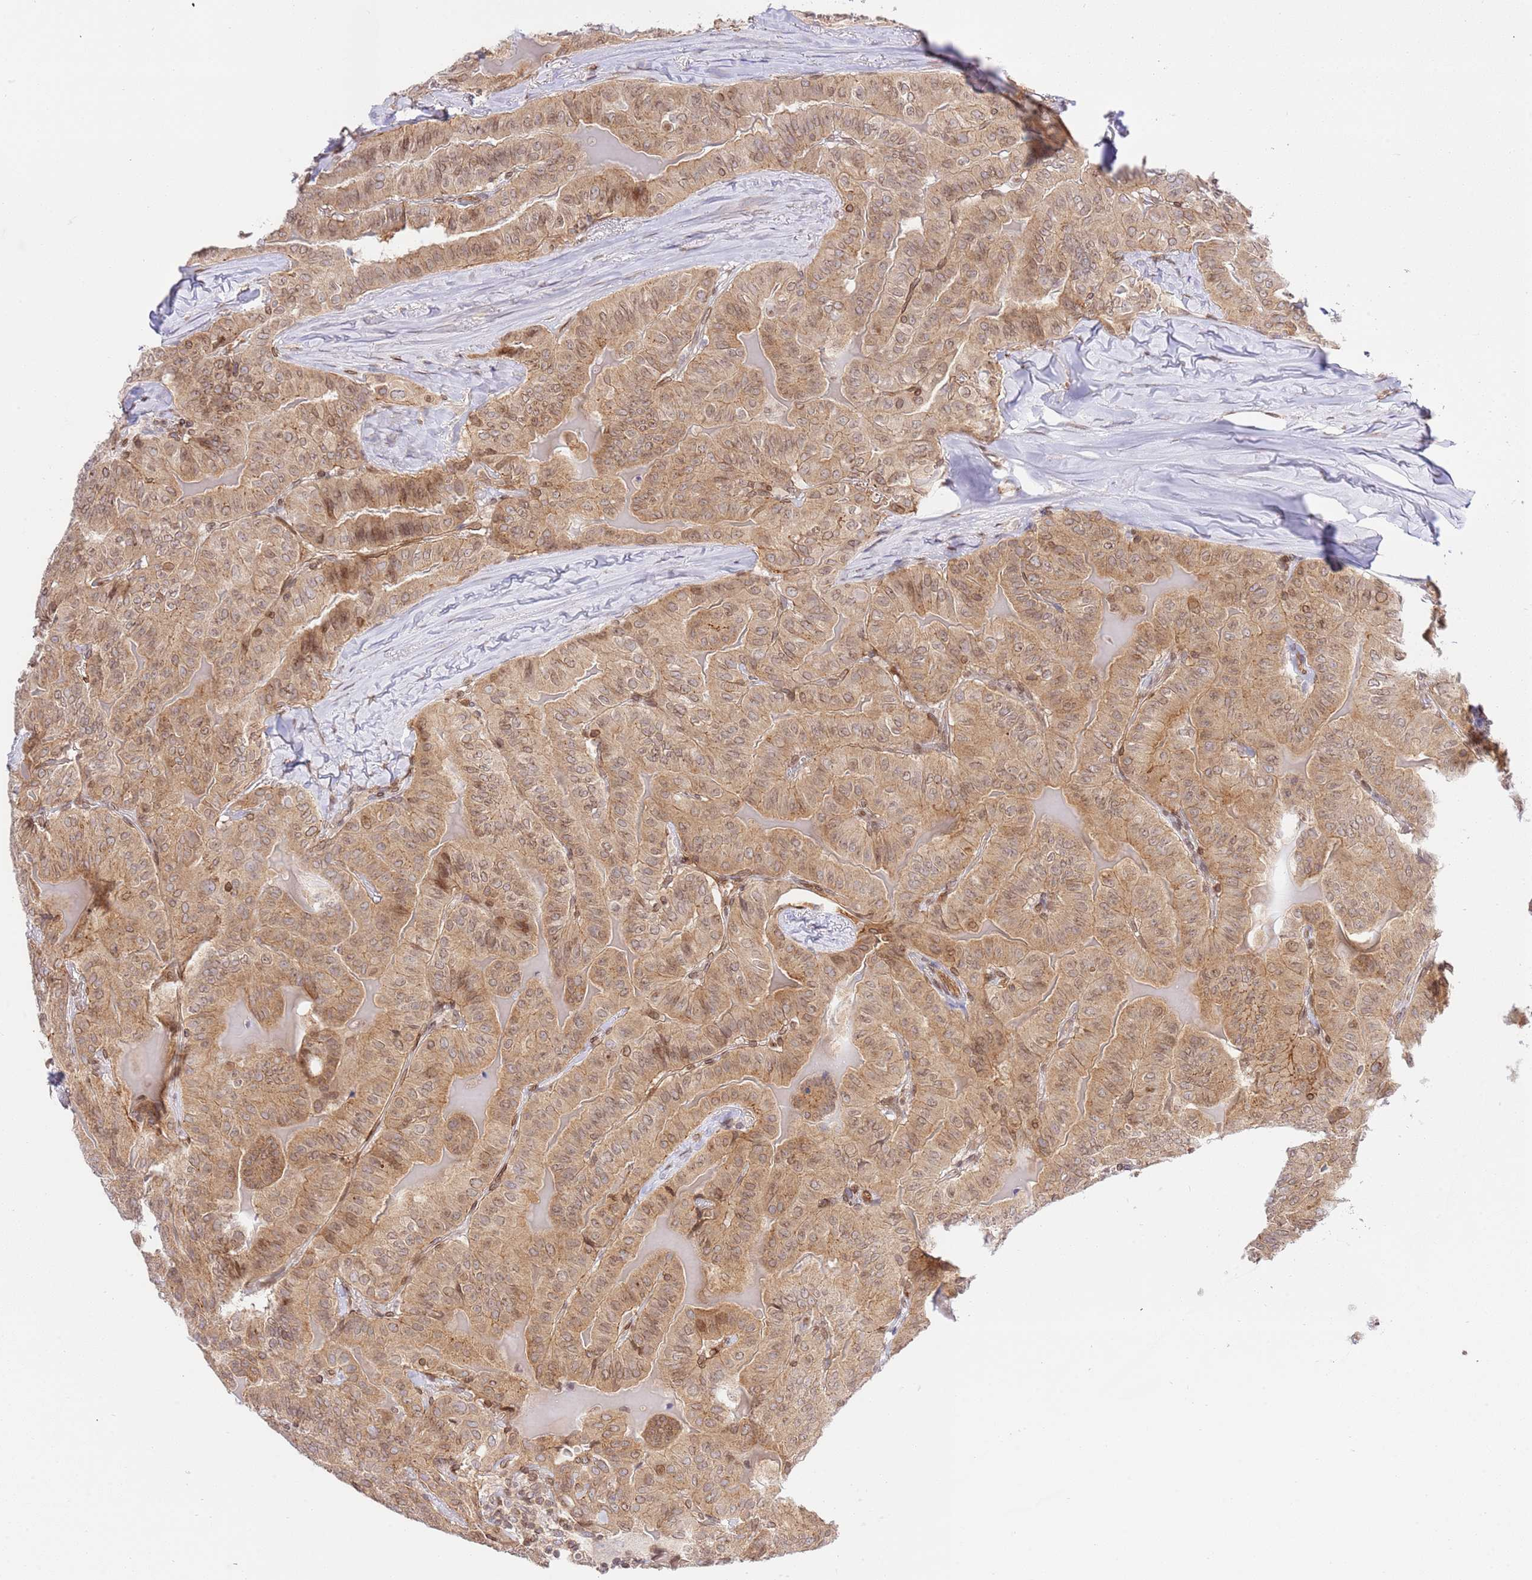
{"staining": {"intensity": "moderate", "quantity": ">75%", "location": "cytoplasmic/membranous,nuclear"}, "tissue": "thyroid cancer", "cell_type": "Tumor cells", "image_type": "cancer", "snomed": [{"axis": "morphology", "description": "Papillary adenocarcinoma, NOS"}, {"axis": "topography", "description": "Thyroid gland"}], "caption": "Immunohistochemistry (IHC) histopathology image of neoplastic tissue: papillary adenocarcinoma (thyroid) stained using immunohistochemistry (IHC) demonstrates medium levels of moderate protein expression localized specifically in the cytoplasmic/membranous and nuclear of tumor cells, appearing as a cytoplasmic/membranous and nuclear brown color.", "gene": "TRIM37", "patient": {"sex": "female", "age": 68}}